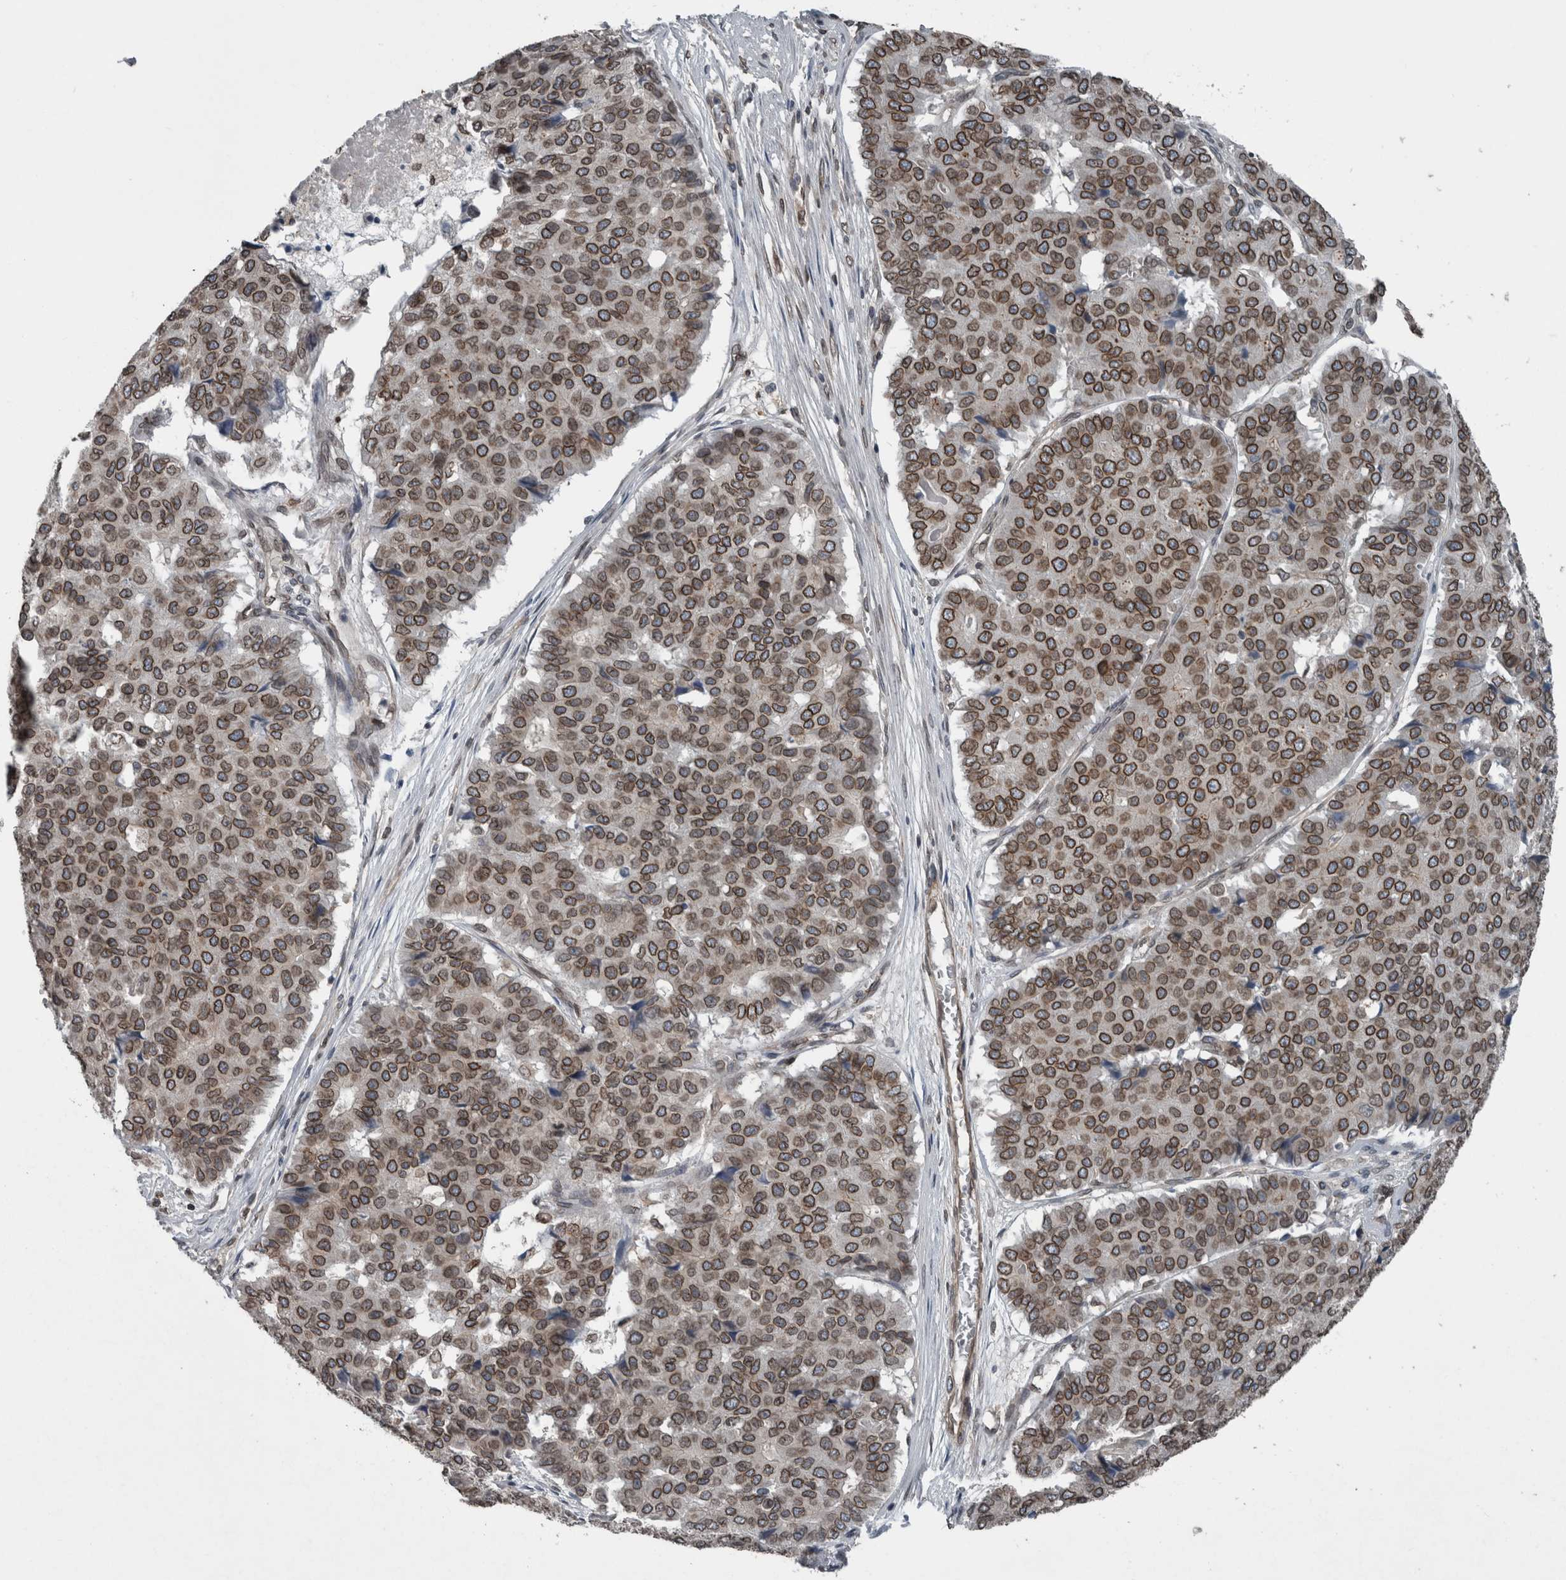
{"staining": {"intensity": "moderate", "quantity": ">75%", "location": "cytoplasmic/membranous,nuclear"}, "tissue": "pancreatic cancer", "cell_type": "Tumor cells", "image_type": "cancer", "snomed": [{"axis": "morphology", "description": "Adenocarcinoma, NOS"}, {"axis": "topography", "description": "Pancreas"}], "caption": "Human adenocarcinoma (pancreatic) stained with a brown dye shows moderate cytoplasmic/membranous and nuclear positive expression in about >75% of tumor cells.", "gene": "RANBP2", "patient": {"sex": "male", "age": 50}}